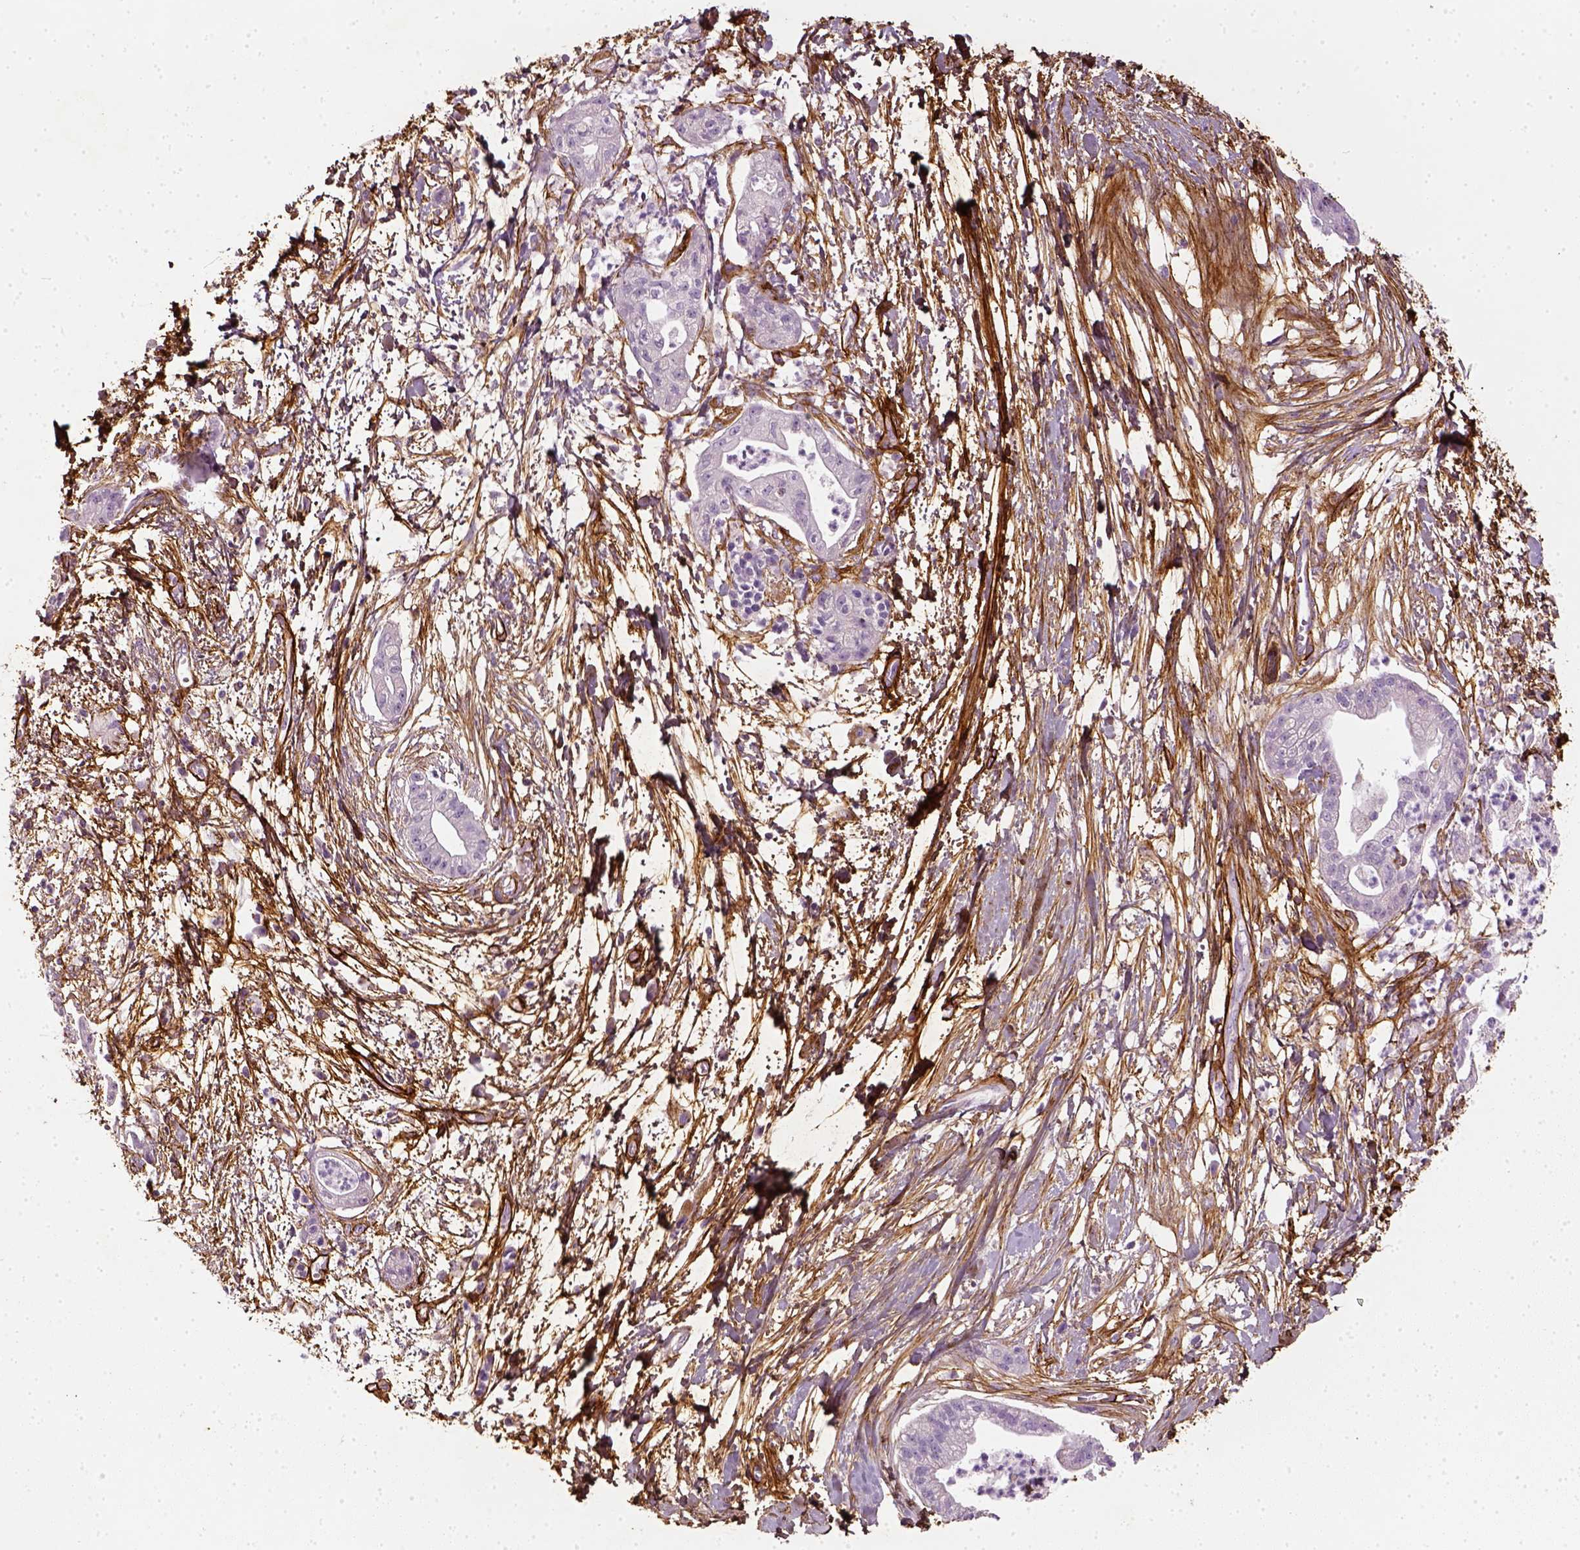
{"staining": {"intensity": "negative", "quantity": "none", "location": "none"}, "tissue": "pancreatic cancer", "cell_type": "Tumor cells", "image_type": "cancer", "snomed": [{"axis": "morphology", "description": "Normal tissue, NOS"}, {"axis": "morphology", "description": "Adenocarcinoma, NOS"}, {"axis": "topography", "description": "Lymph node"}, {"axis": "topography", "description": "Pancreas"}], "caption": "The image exhibits no staining of tumor cells in adenocarcinoma (pancreatic). (DAB IHC with hematoxylin counter stain).", "gene": "COL6A2", "patient": {"sex": "female", "age": 58}}